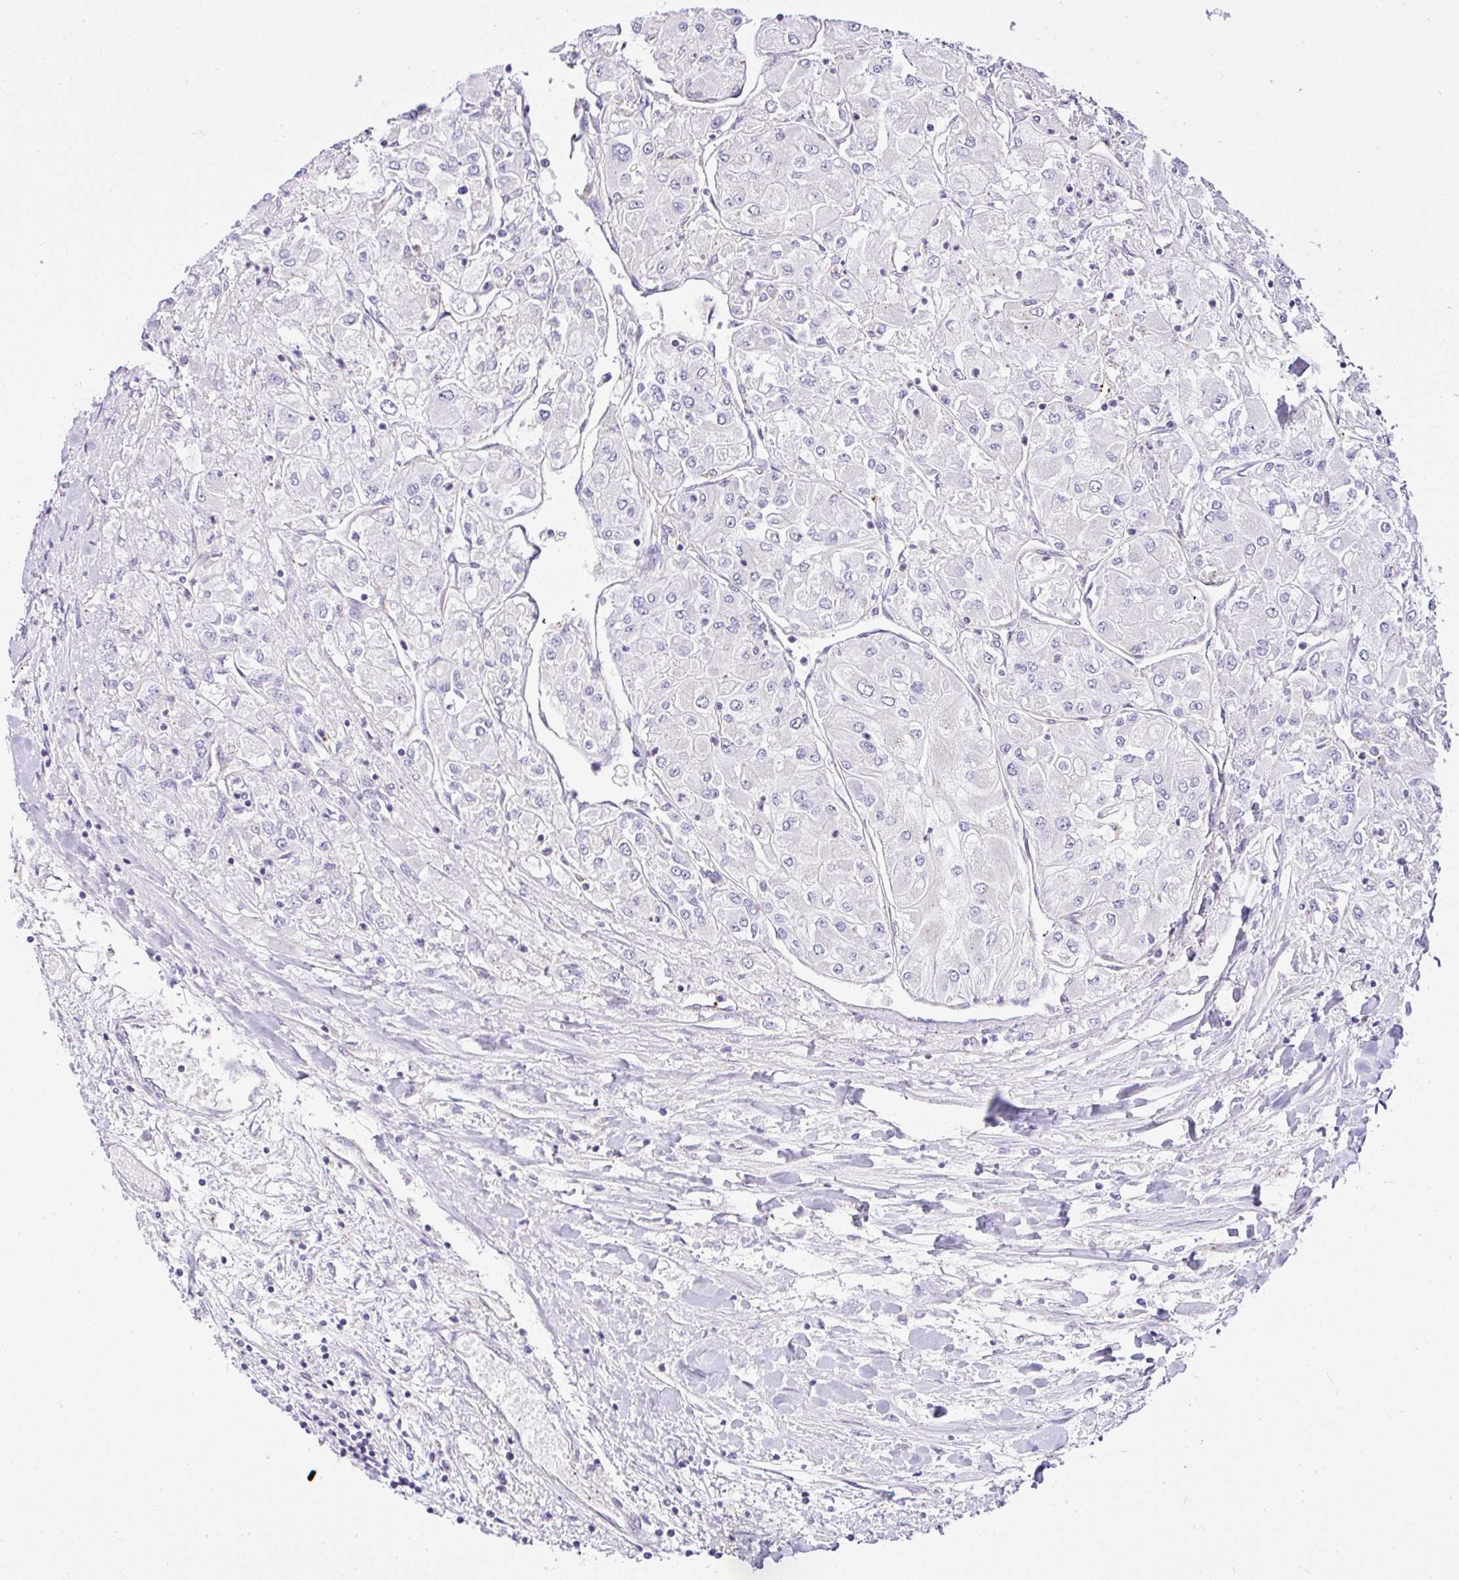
{"staining": {"intensity": "negative", "quantity": "none", "location": "none"}, "tissue": "renal cancer", "cell_type": "Tumor cells", "image_type": "cancer", "snomed": [{"axis": "morphology", "description": "Adenocarcinoma, NOS"}, {"axis": "topography", "description": "Kidney"}], "caption": "The immunohistochemistry image has no significant positivity in tumor cells of renal cancer tissue.", "gene": "CCDC142", "patient": {"sex": "male", "age": 80}}